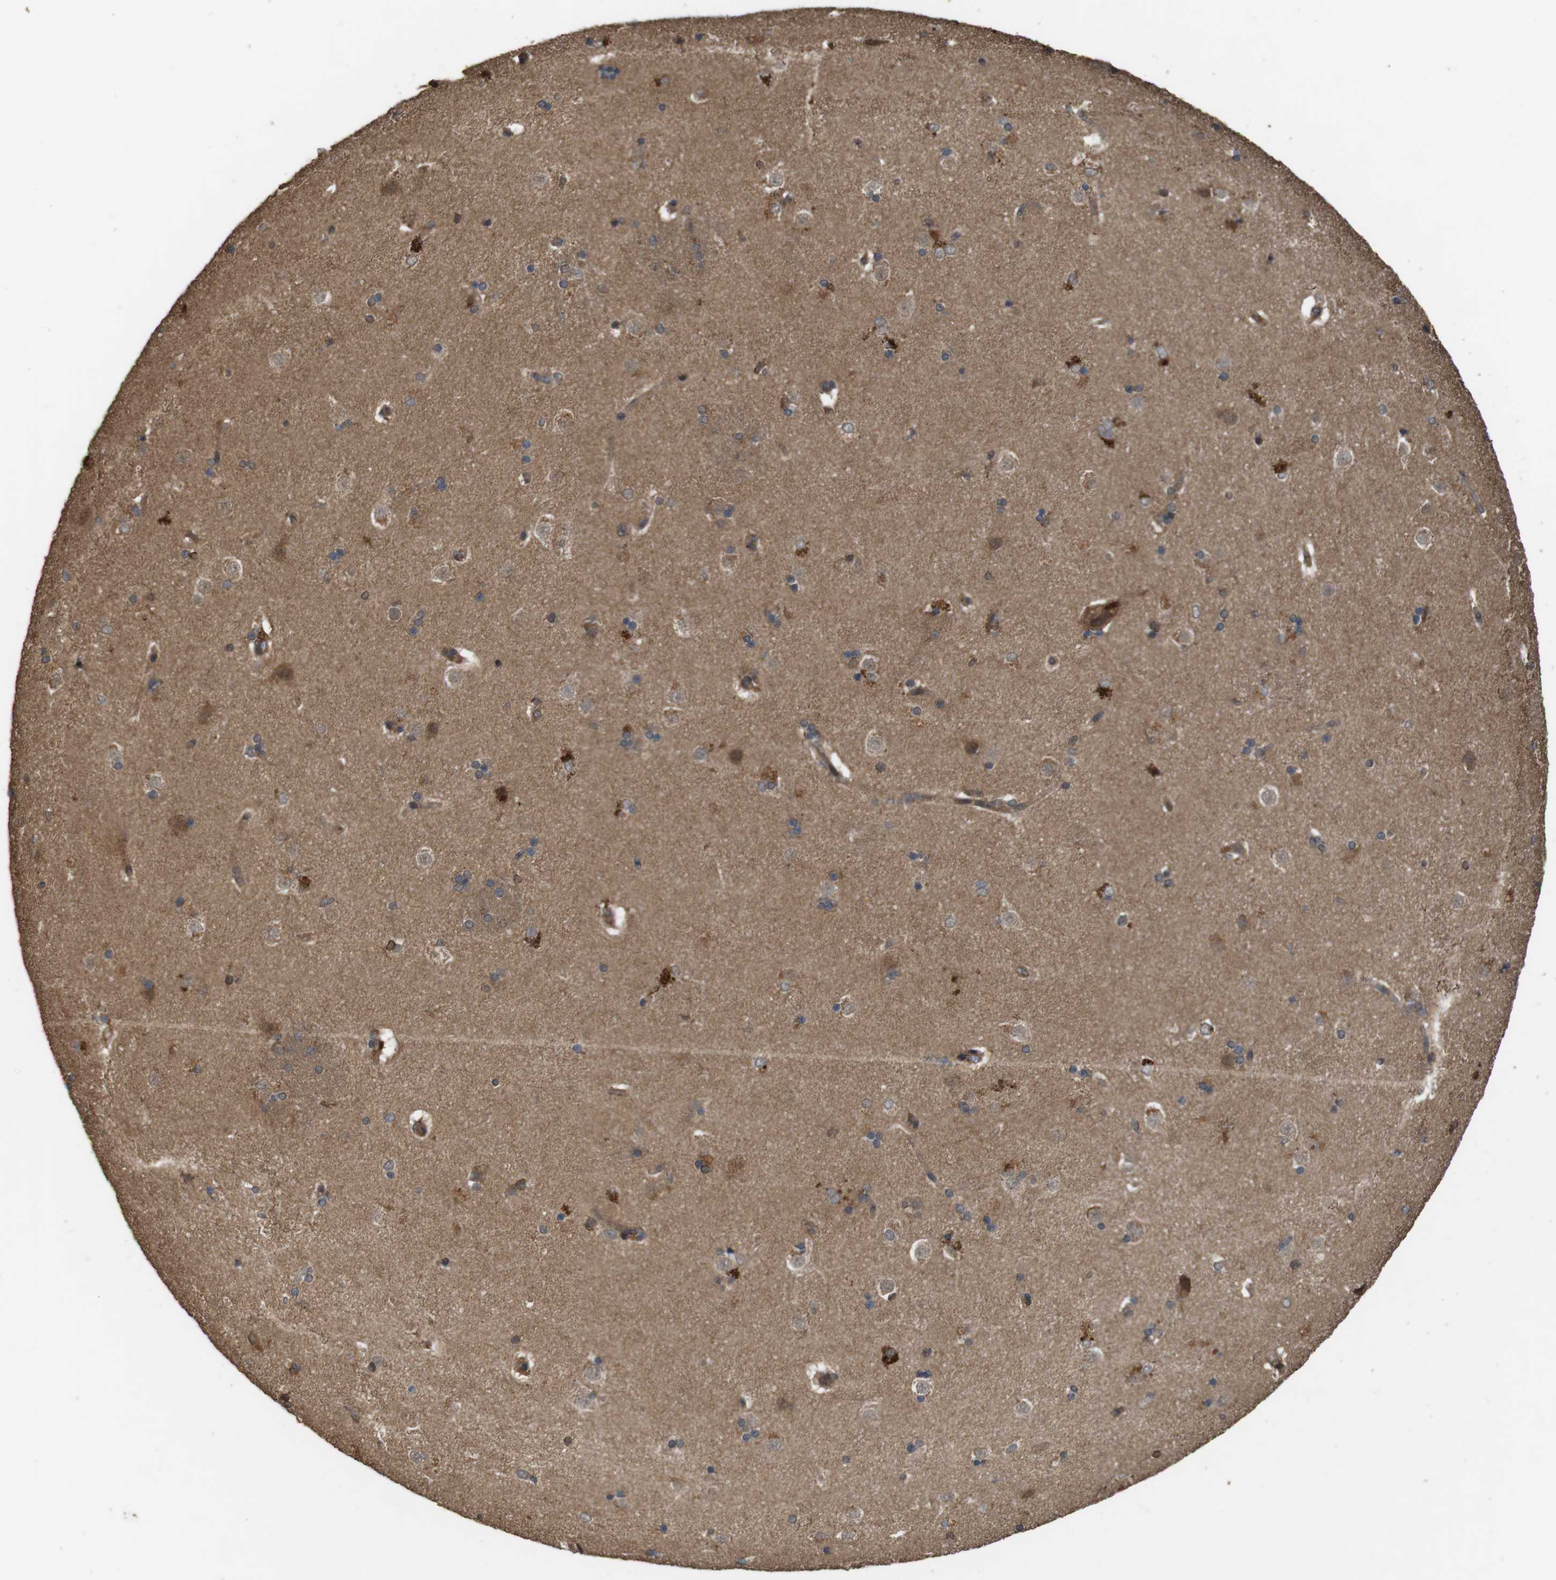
{"staining": {"intensity": "weak", "quantity": "<25%", "location": "cytoplasmic/membranous"}, "tissue": "caudate", "cell_type": "Glial cells", "image_type": "normal", "snomed": [{"axis": "morphology", "description": "Normal tissue, NOS"}, {"axis": "topography", "description": "Lateral ventricle wall"}], "caption": "A histopathology image of caudate stained for a protein exhibits no brown staining in glial cells. (DAB (3,3'-diaminobenzidine) IHC, high magnification).", "gene": "BAG4", "patient": {"sex": "female", "age": 19}}